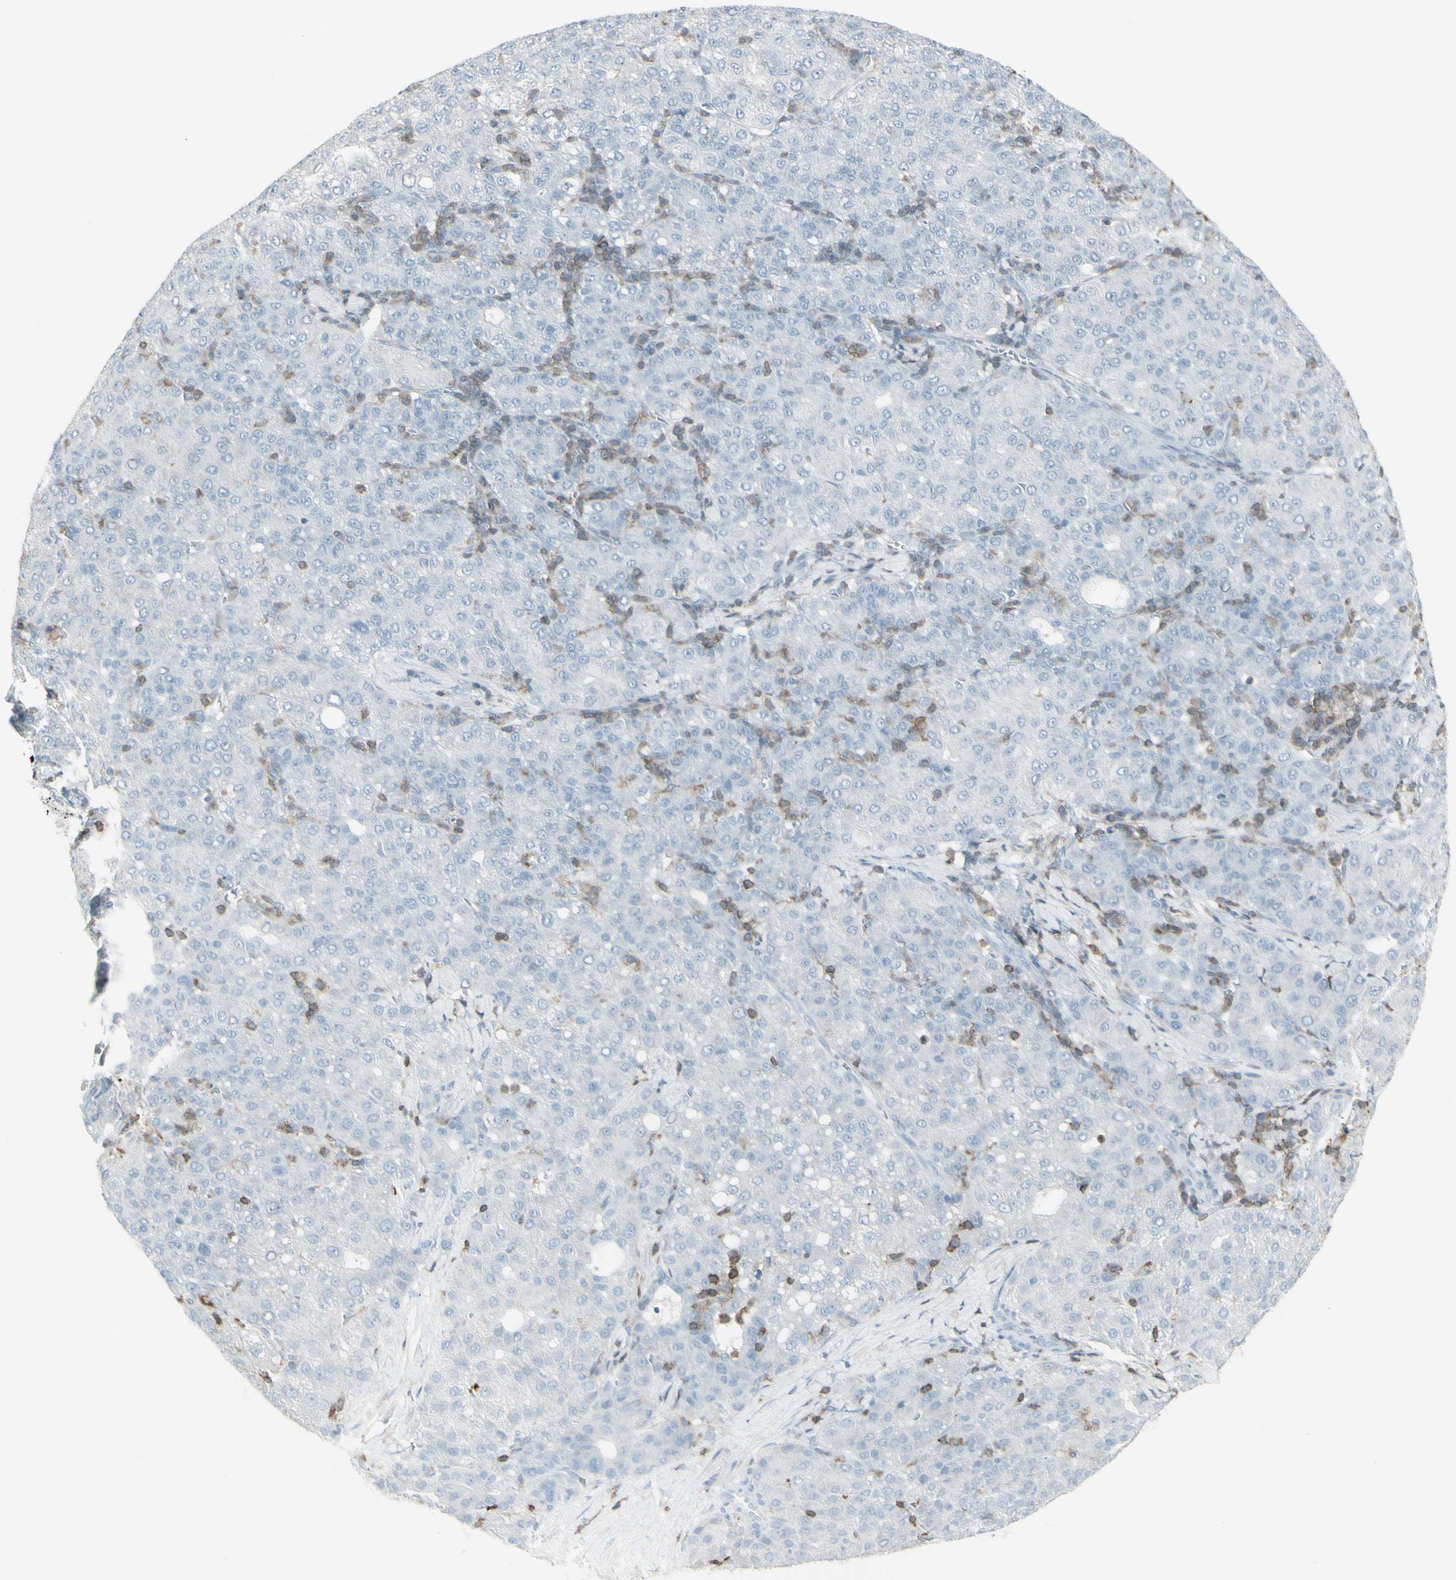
{"staining": {"intensity": "negative", "quantity": "none", "location": "none"}, "tissue": "liver cancer", "cell_type": "Tumor cells", "image_type": "cancer", "snomed": [{"axis": "morphology", "description": "Carcinoma, Hepatocellular, NOS"}, {"axis": "topography", "description": "Liver"}], "caption": "Tumor cells are negative for brown protein staining in hepatocellular carcinoma (liver). The staining is performed using DAB (3,3'-diaminobenzidine) brown chromogen with nuclei counter-stained in using hematoxylin.", "gene": "NRG1", "patient": {"sex": "male", "age": 65}}